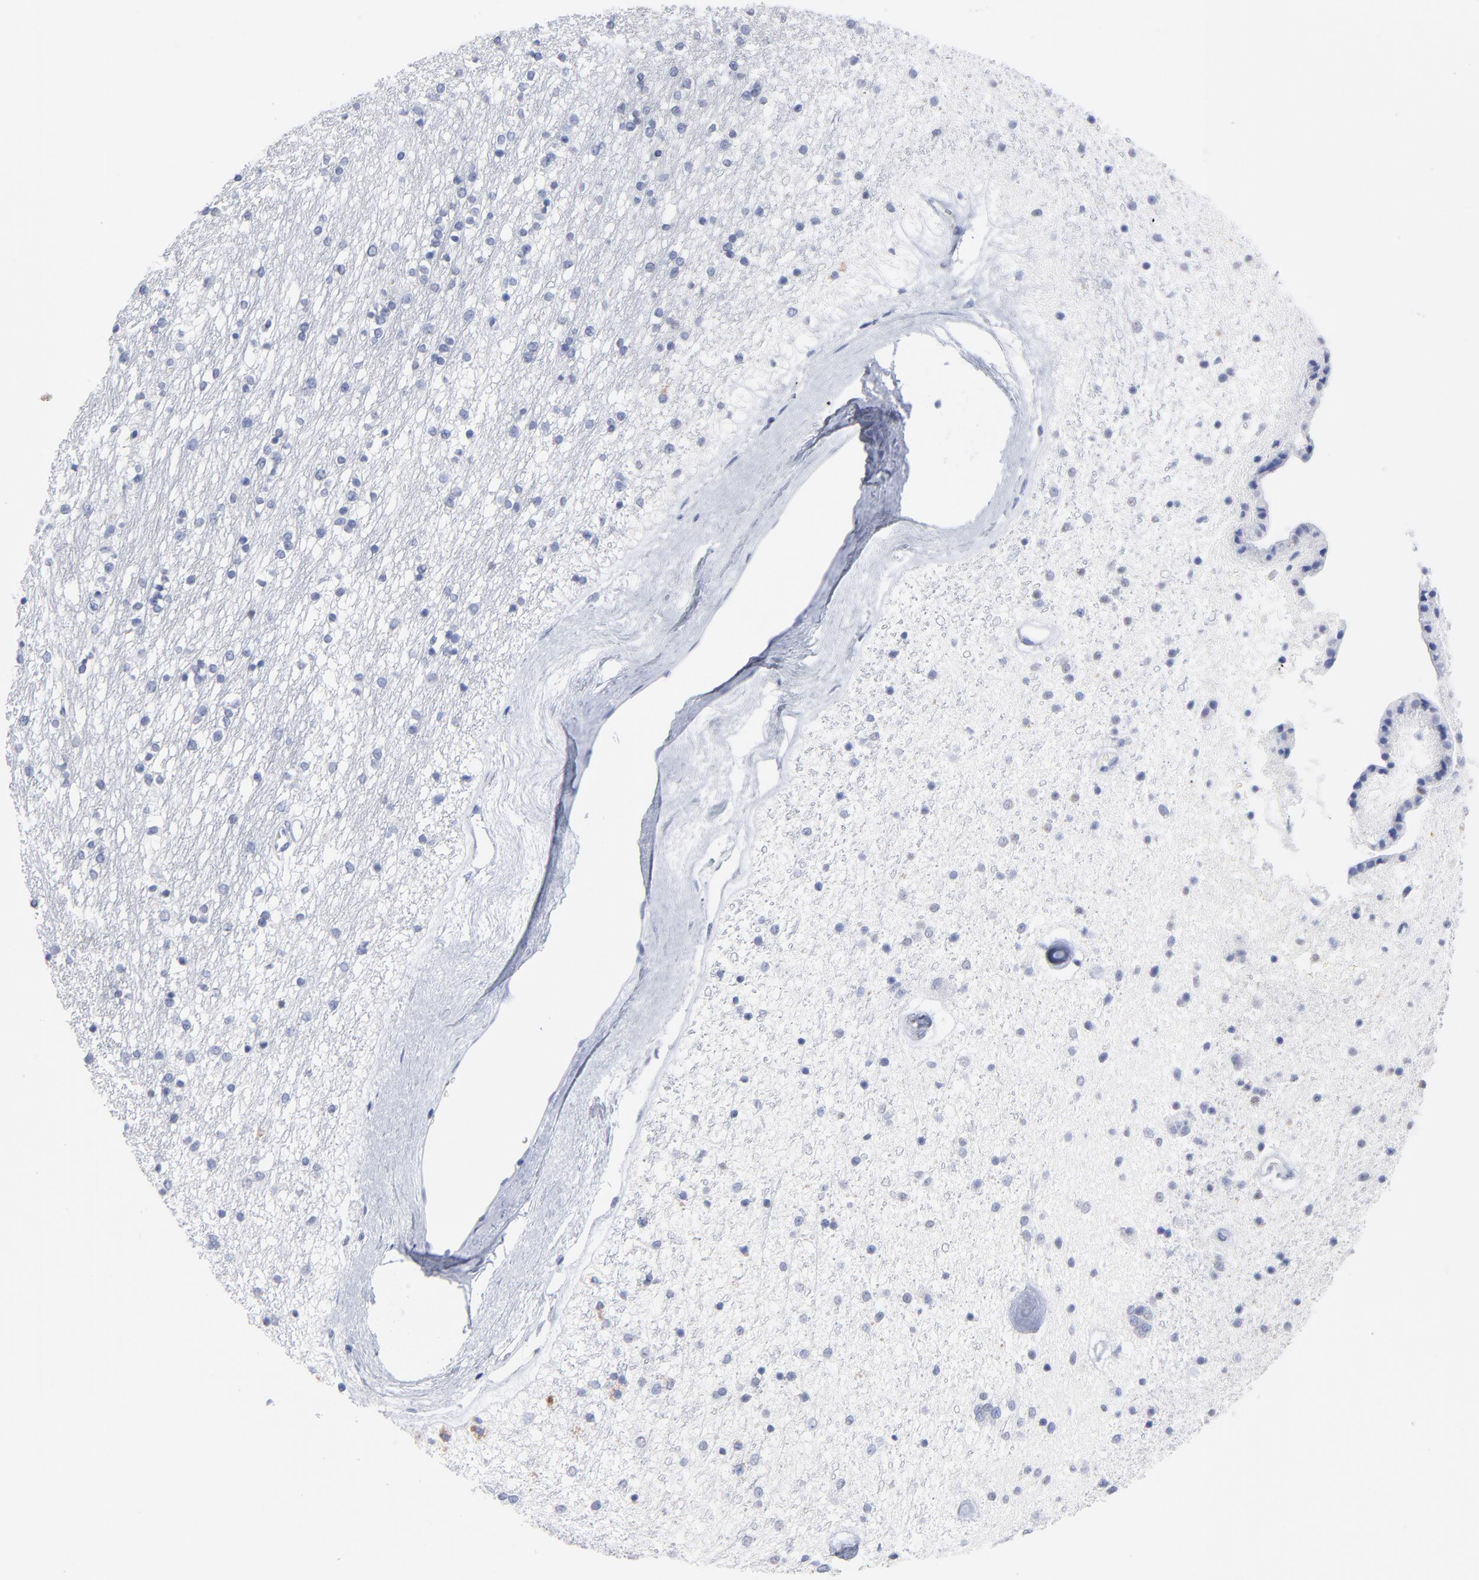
{"staining": {"intensity": "negative", "quantity": "none", "location": "none"}, "tissue": "caudate", "cell_type": "Glial cells", "image_type": "normal", "snomed": [{"axis": "morphology", "description": "Normal tissue, NOS"}, {"axis": "topography", "description": "Lateral ventricle wall"}], "caption": "Glial cells are negative for brown protein staining in unremarkable caudate. (DAB immunohistochemistry, high magnification).", "gene": "ACY1", "patient": {"sex": "female", "age": 54}}